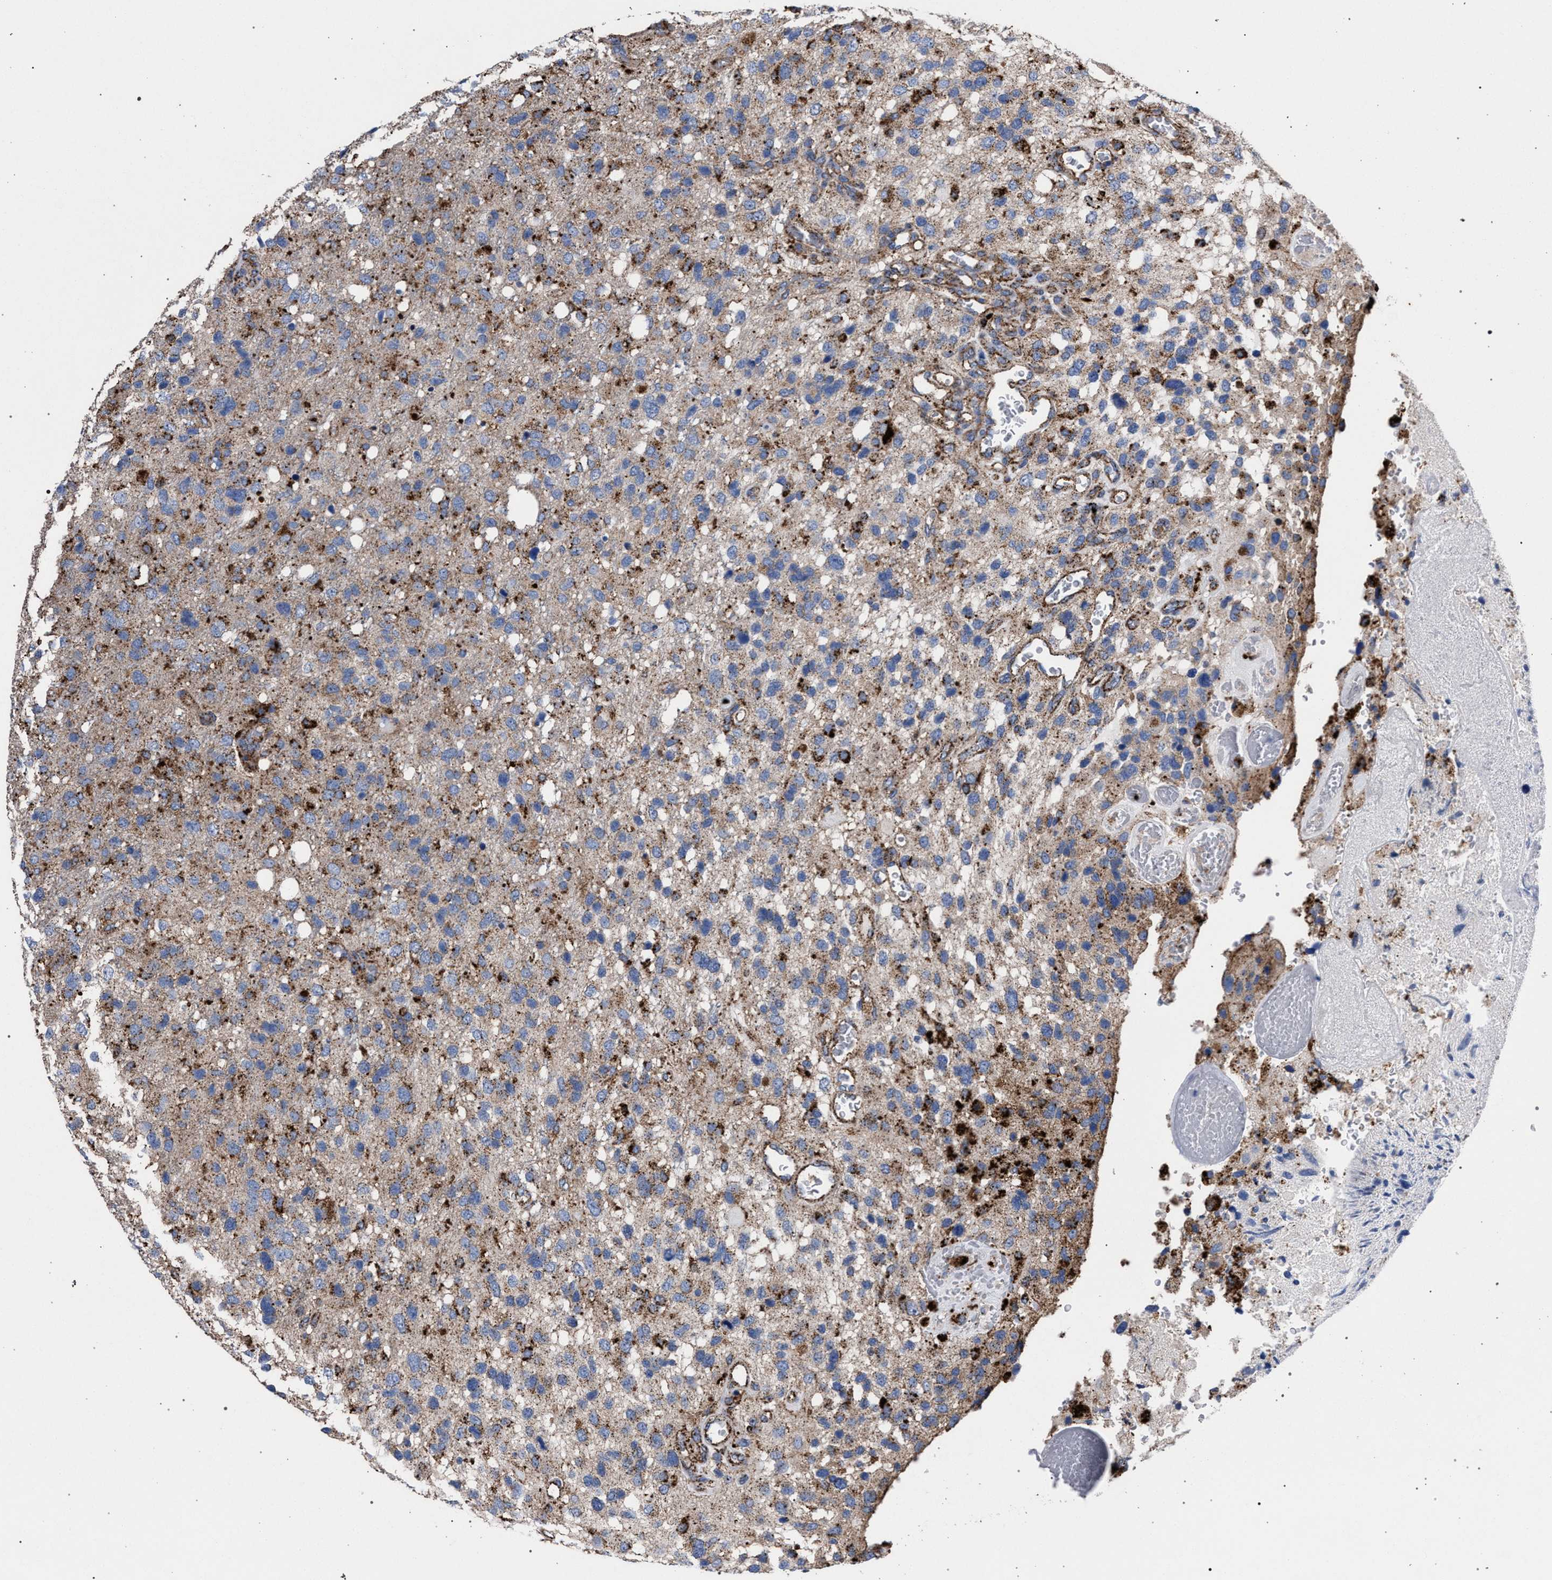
{"staining": {"intensity": "strong", "quantity": "25%-75%", "location": "cytoplasmic/membranous"}, "tissue": "glioma", "cell_type": "Tumor cells", "image_type": "cancer", "snomed": [{"axis": "morphology", "description": "Glioma, malignant, High grade"}, {"axis": "topography", "description": "Brain"}], "caption": "Brown immunohistochemical staining in malignant glioma (high-grade) displays strong cytoplasmic/membranous expression in approximately 25%-75% of tumor cells. (DAB (3,3'-diaminobenzidine) IHC with brightfield microscopy, high magnification).", "gene": "PPT1", "patient": {"sex": "female", "age": 58}}